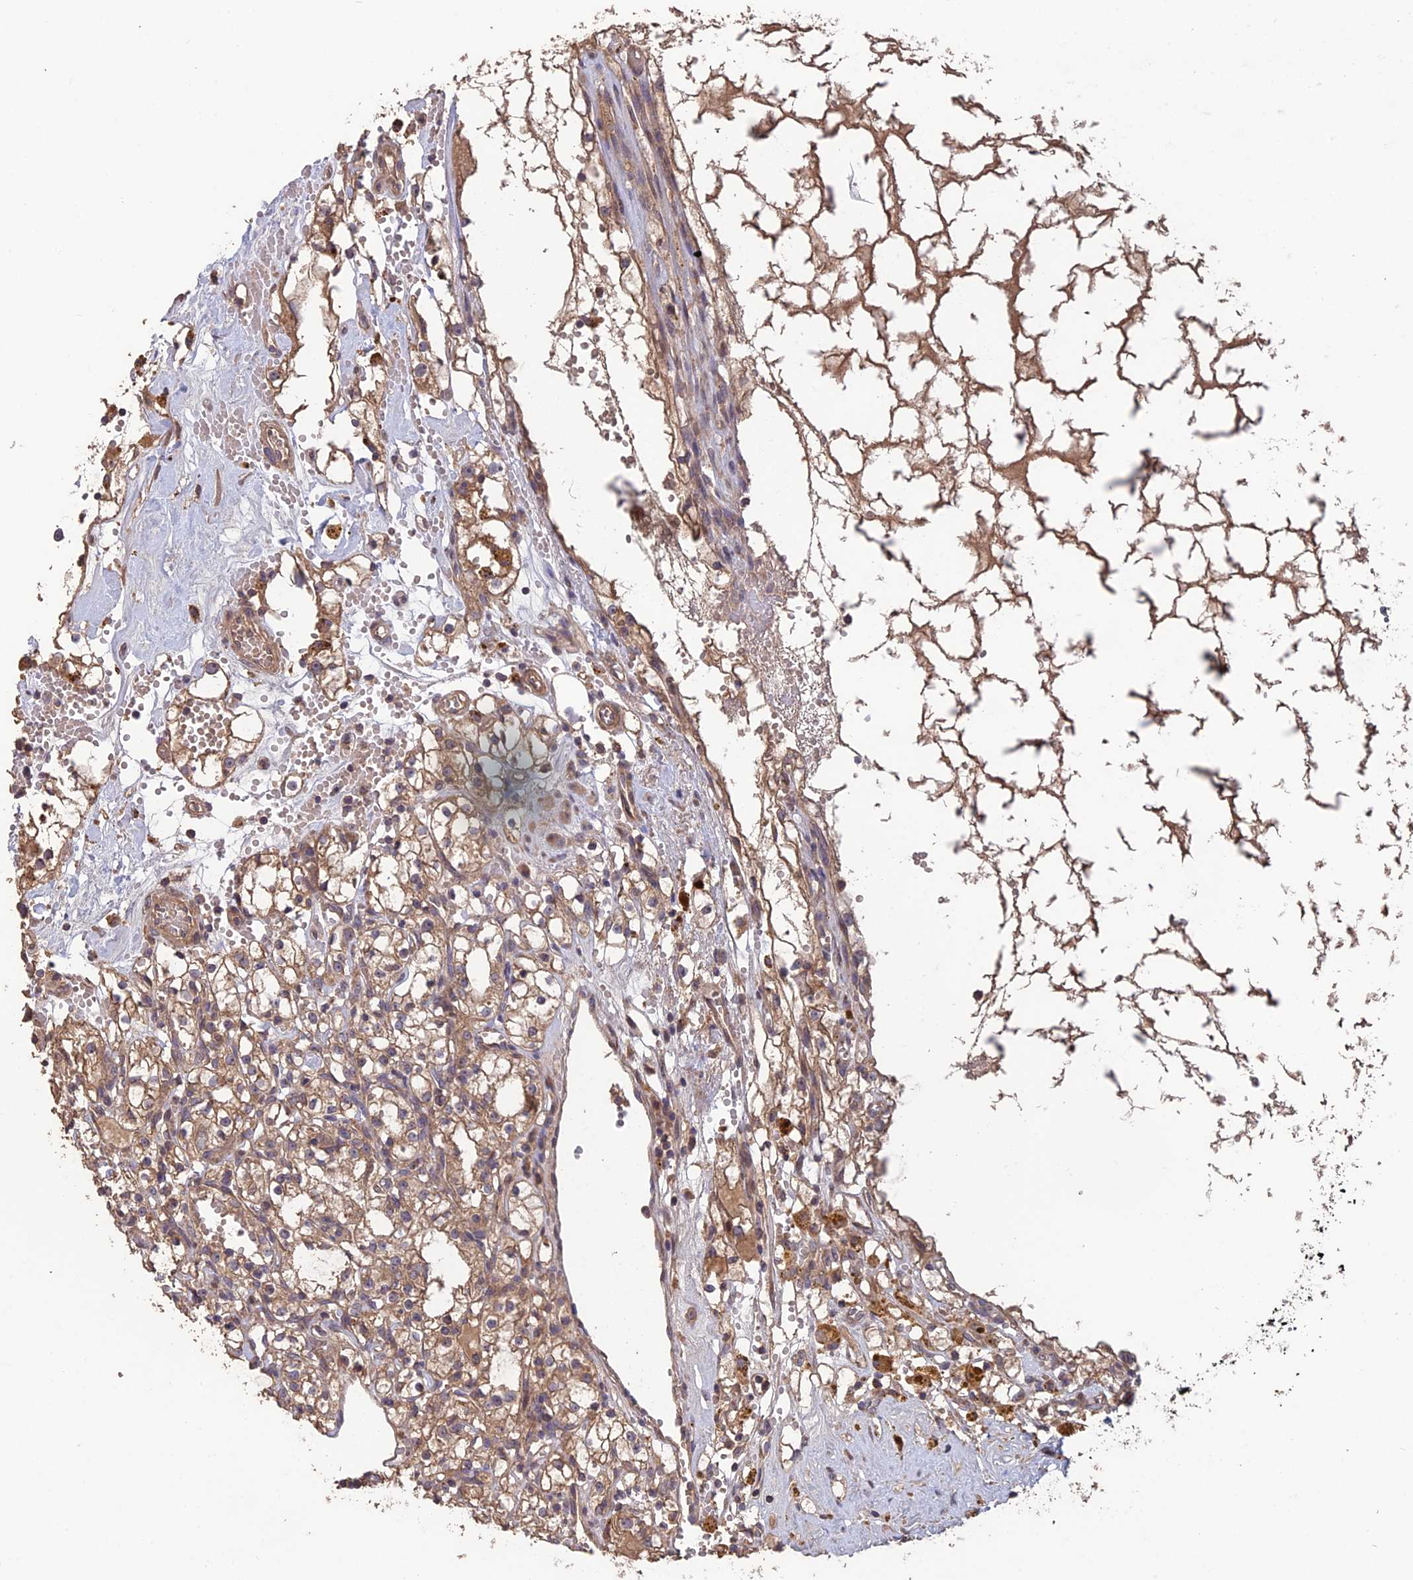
{"staining": {"intensity": "moderate", "quantity": ">75%", "location": "cytoplasmic/membranous"}, "tissue": "renal cancer", "cell_type": "Tumor cells", "image_type": "cancer", "snomed": [{"axis": "morphology", "description": "Adenocarcinoma, NOS"}, {"axis": "topography", "description": "Kidney"}], "caption": "About >75% of tumor cells in human renal cancer demonstrate moderate cytoplasmic/membranous protein expression as visualized by brown immunohistochemical staining.", "gene": "SHISA5", "patient": {"sex": "male", "age": 56}}